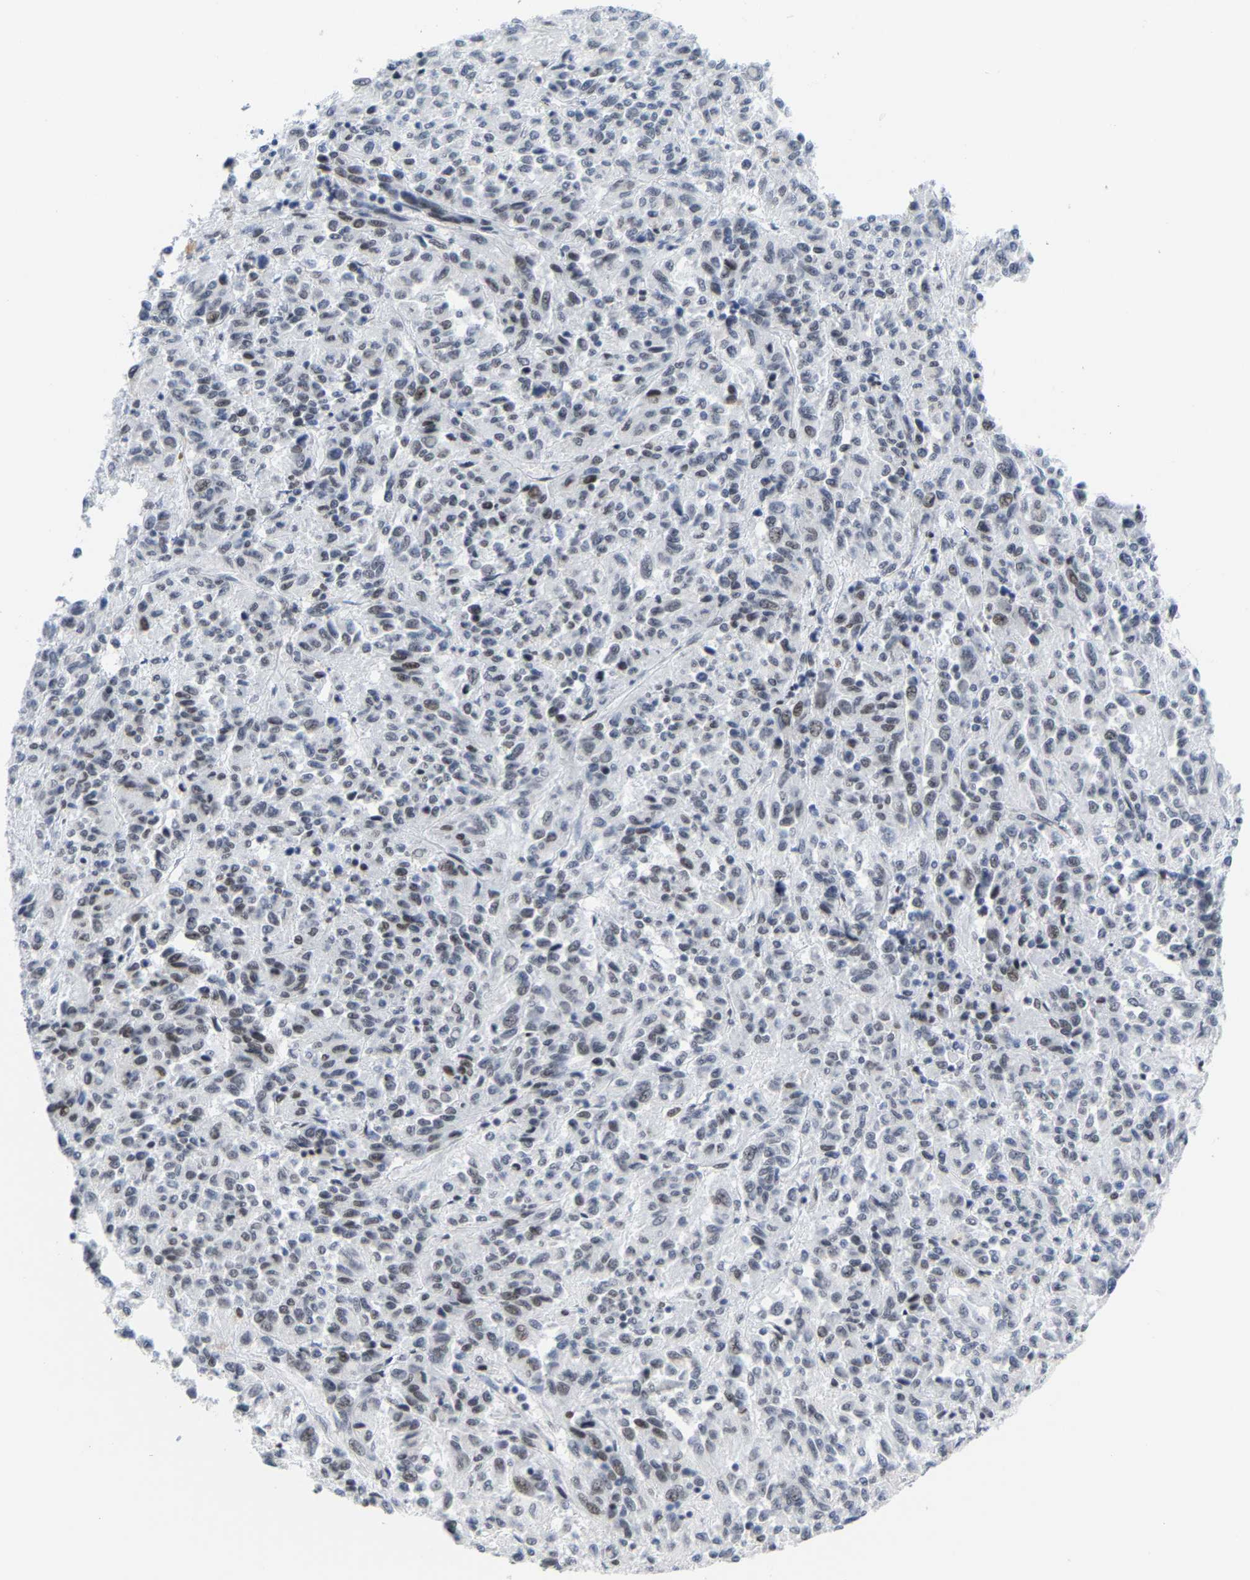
{"staining": {"intensity": "weak", "quantity": "25%-75%", "location": "nuclear"}, "tissue": "melanoma", "cell_type": "Tumor cells", "image_type": "cancer", "snomed": [{"axis": "morphology", "description": "Malignant melanoma, Metastatic site"}, {"axis": "topography", "description": "Lung"}], "caption": "A high-resolution micrograph shows immunohistochemistry staining of melanoma, which reveals weak nuclear expression in approximately 25%-75% of tumor cells.", "gene": "FAM180A", "patient": {"sex": "male", "age": 64}}